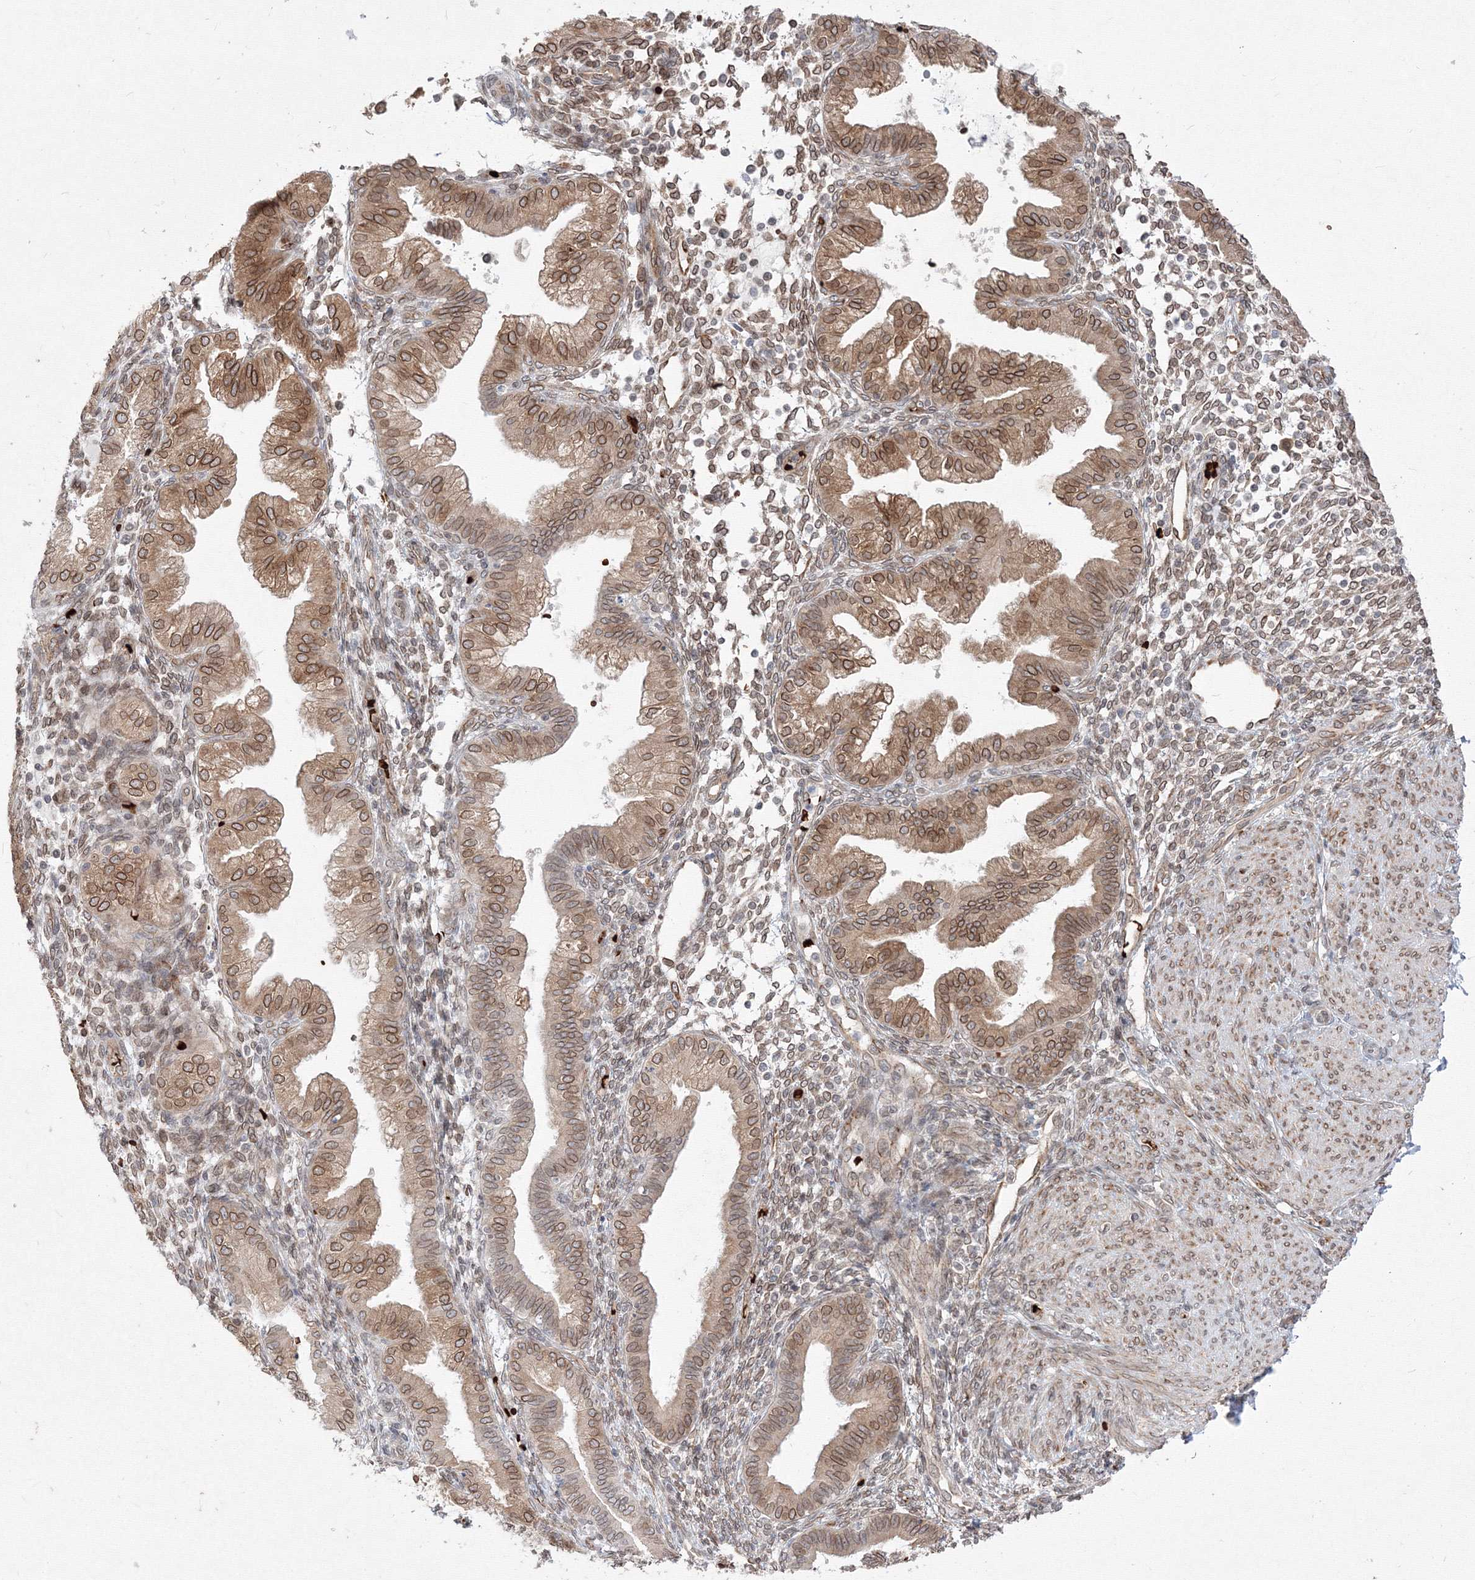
{"staining": {"intensity": "moderate", "quantity": ">75%", "location": "cytoplasmic/membranous,nuclear"}, "tissue": "endometrium", "cell_type": "Cells in endometrial stroma", "image_type": "normal", "snomed": [{"axis": "morphology", "description": "Normal tissue, NOS"}, {"axis": "topography", "description": "Endometrium"}], "caption": "Protein expression analysis of normal human endometrium reveals moderate cytoplasmic/membranous,nuclear staining in approximately >75% of cells in endometrial stroma.", "gene": "DNAJB2", "patient": {"sex": "female", "age": 53}}